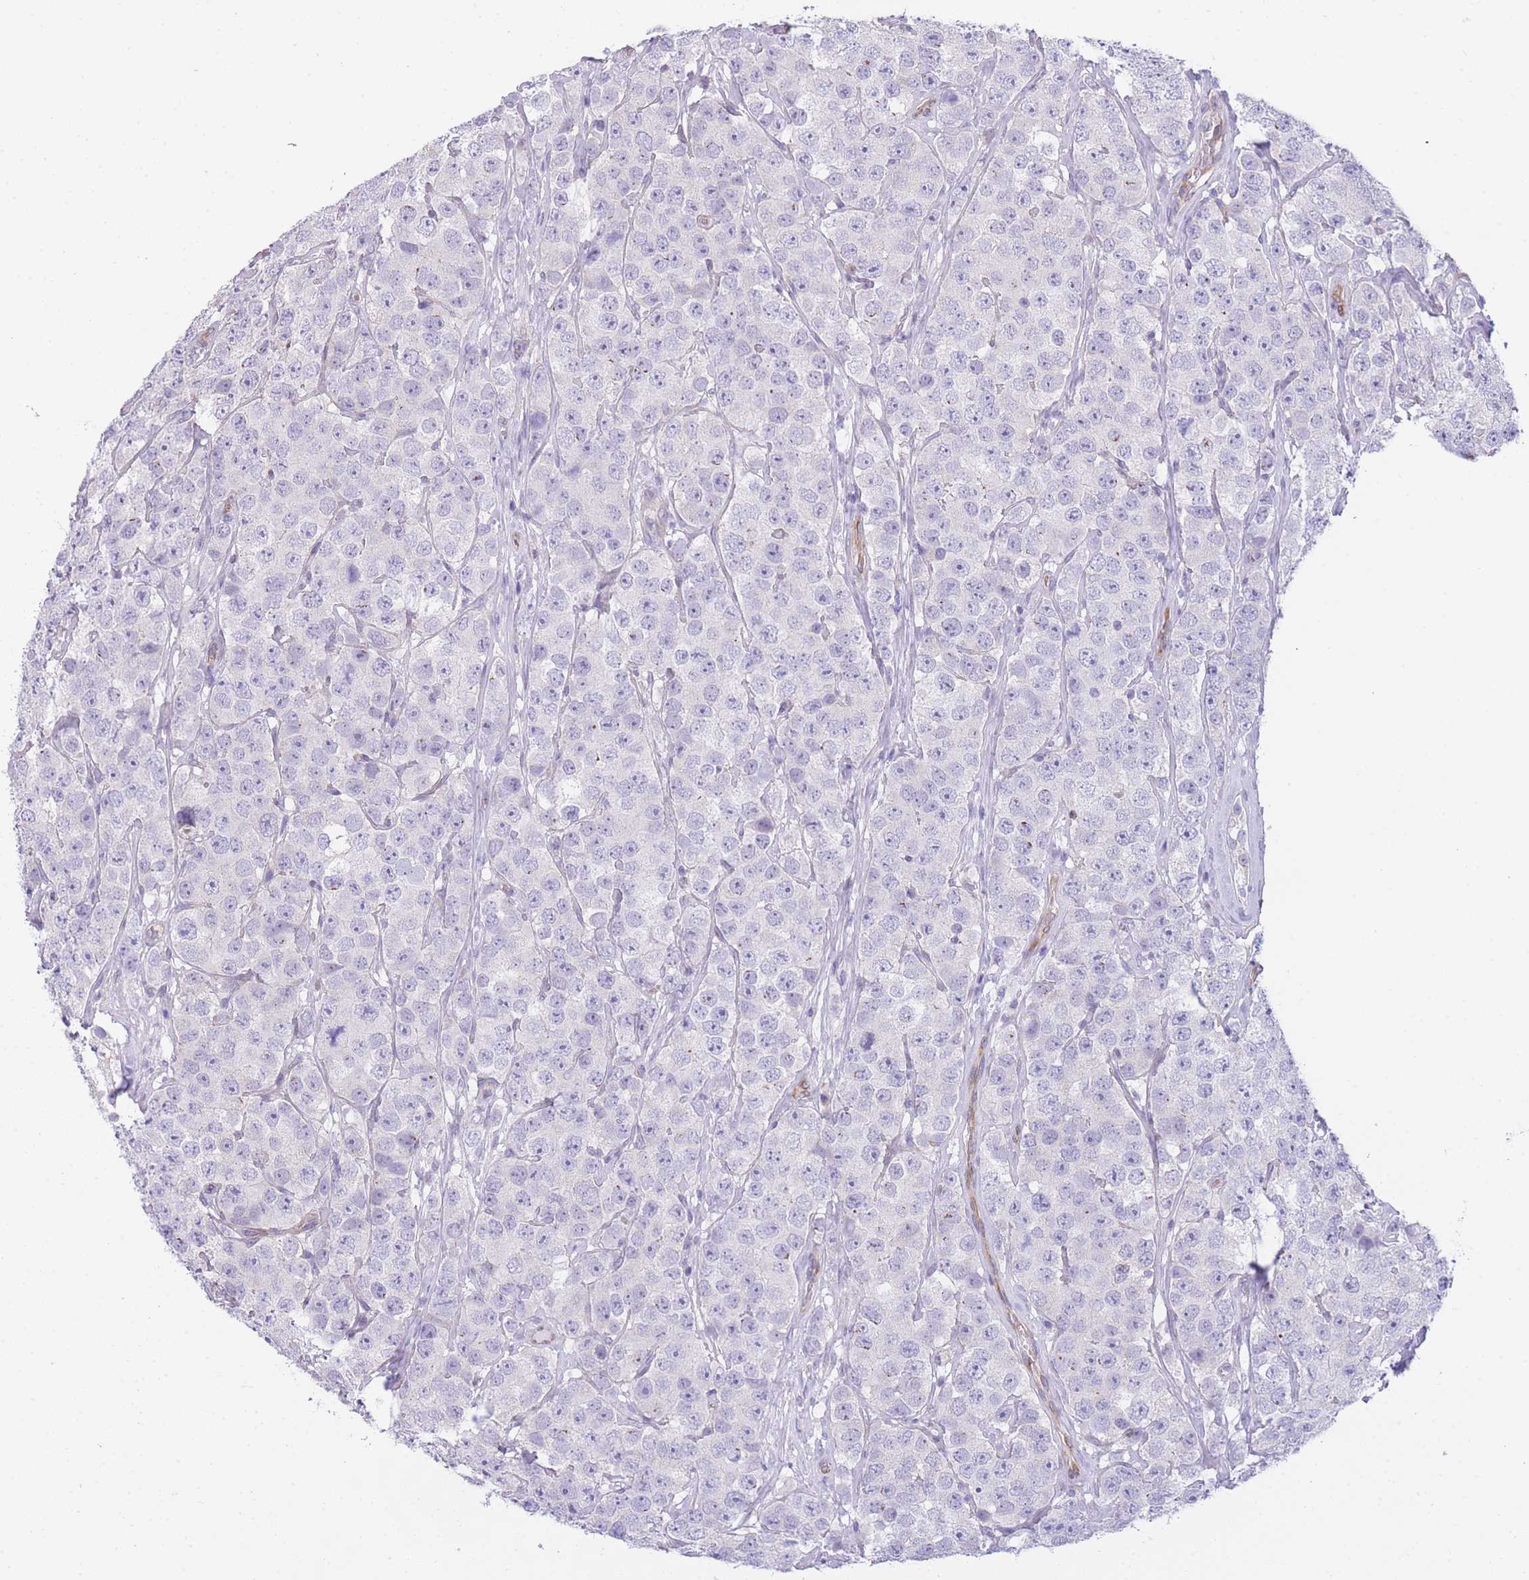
{"staining": {"intensity": "negative", "quantity": "none", "location": "none"}, "tissue": "testis cancer", "cell_type": "Tumor cells", "image_type": "cancer", "snomed": [{"axis": "morphology", "description": "Seminoma, NOS"}, {"axis": "topography", "description": "Testis"}], "caption": "Human seminoma (testis) stained for a protein using immunohistochemistry demonstrates no expression in tumor cells.", "gene": "CTBP1", "patient": {"sex": "male", "age": 28}}